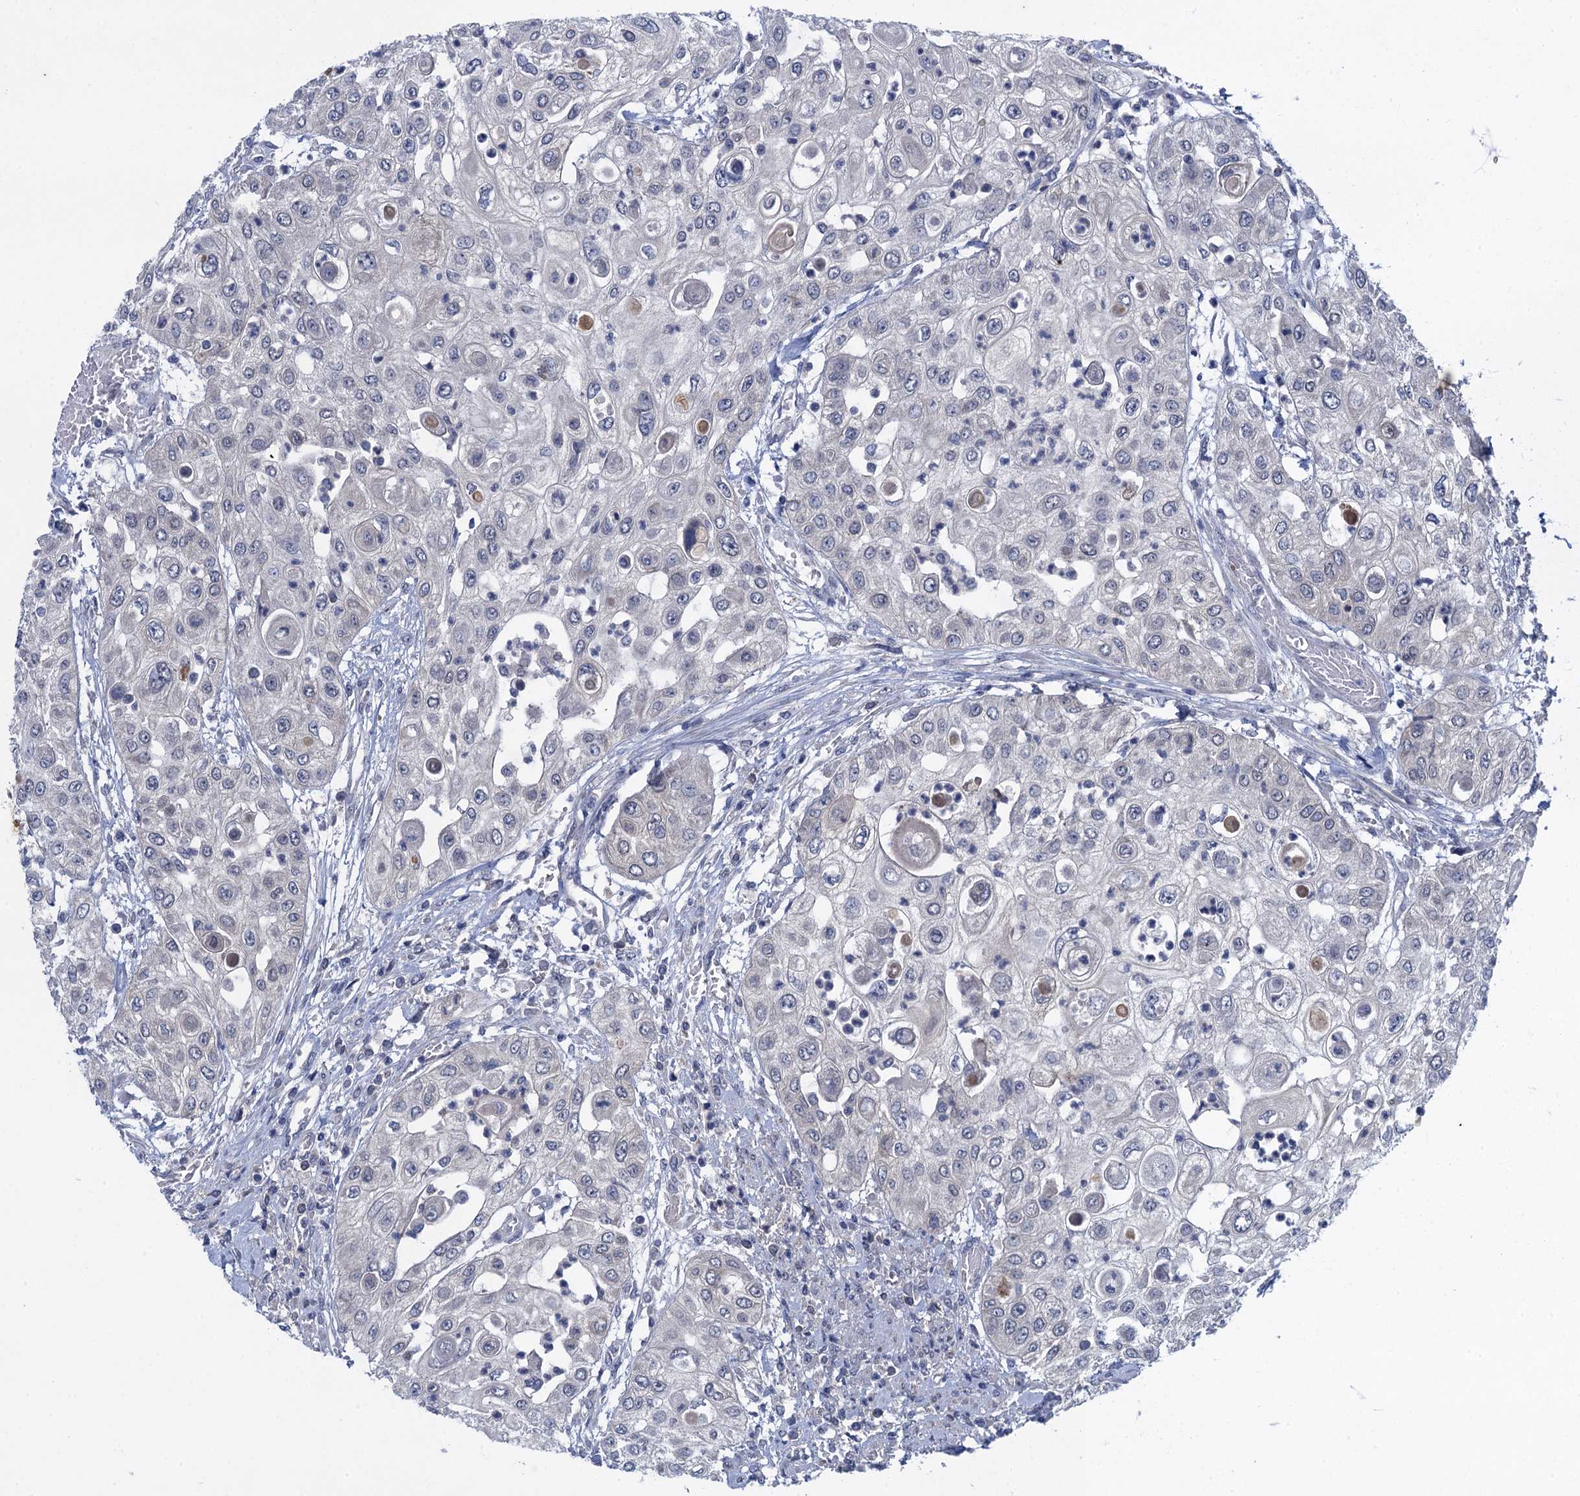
{"staining": {"intensity": "negative", "quantity": "none", "location": "none"}, "tissue": "urothelial cancer", "cell_type": "Tumor cells", "image_type": "cancer", "snomed": [{"axis": "morphology", "description": "Urothelial carcinoma, High grade"}, {"axis": "topography", "description": "Urinary bladder"}], "caption": "High magnification brightfield microscopy of urothelial cancer stained with DAB (brown) and counterstained with hematoxylin (blue): tumor cells show no significant positivity.", "gene": "MRFAP1", "patient": {"sex": "female", "age": 79}}